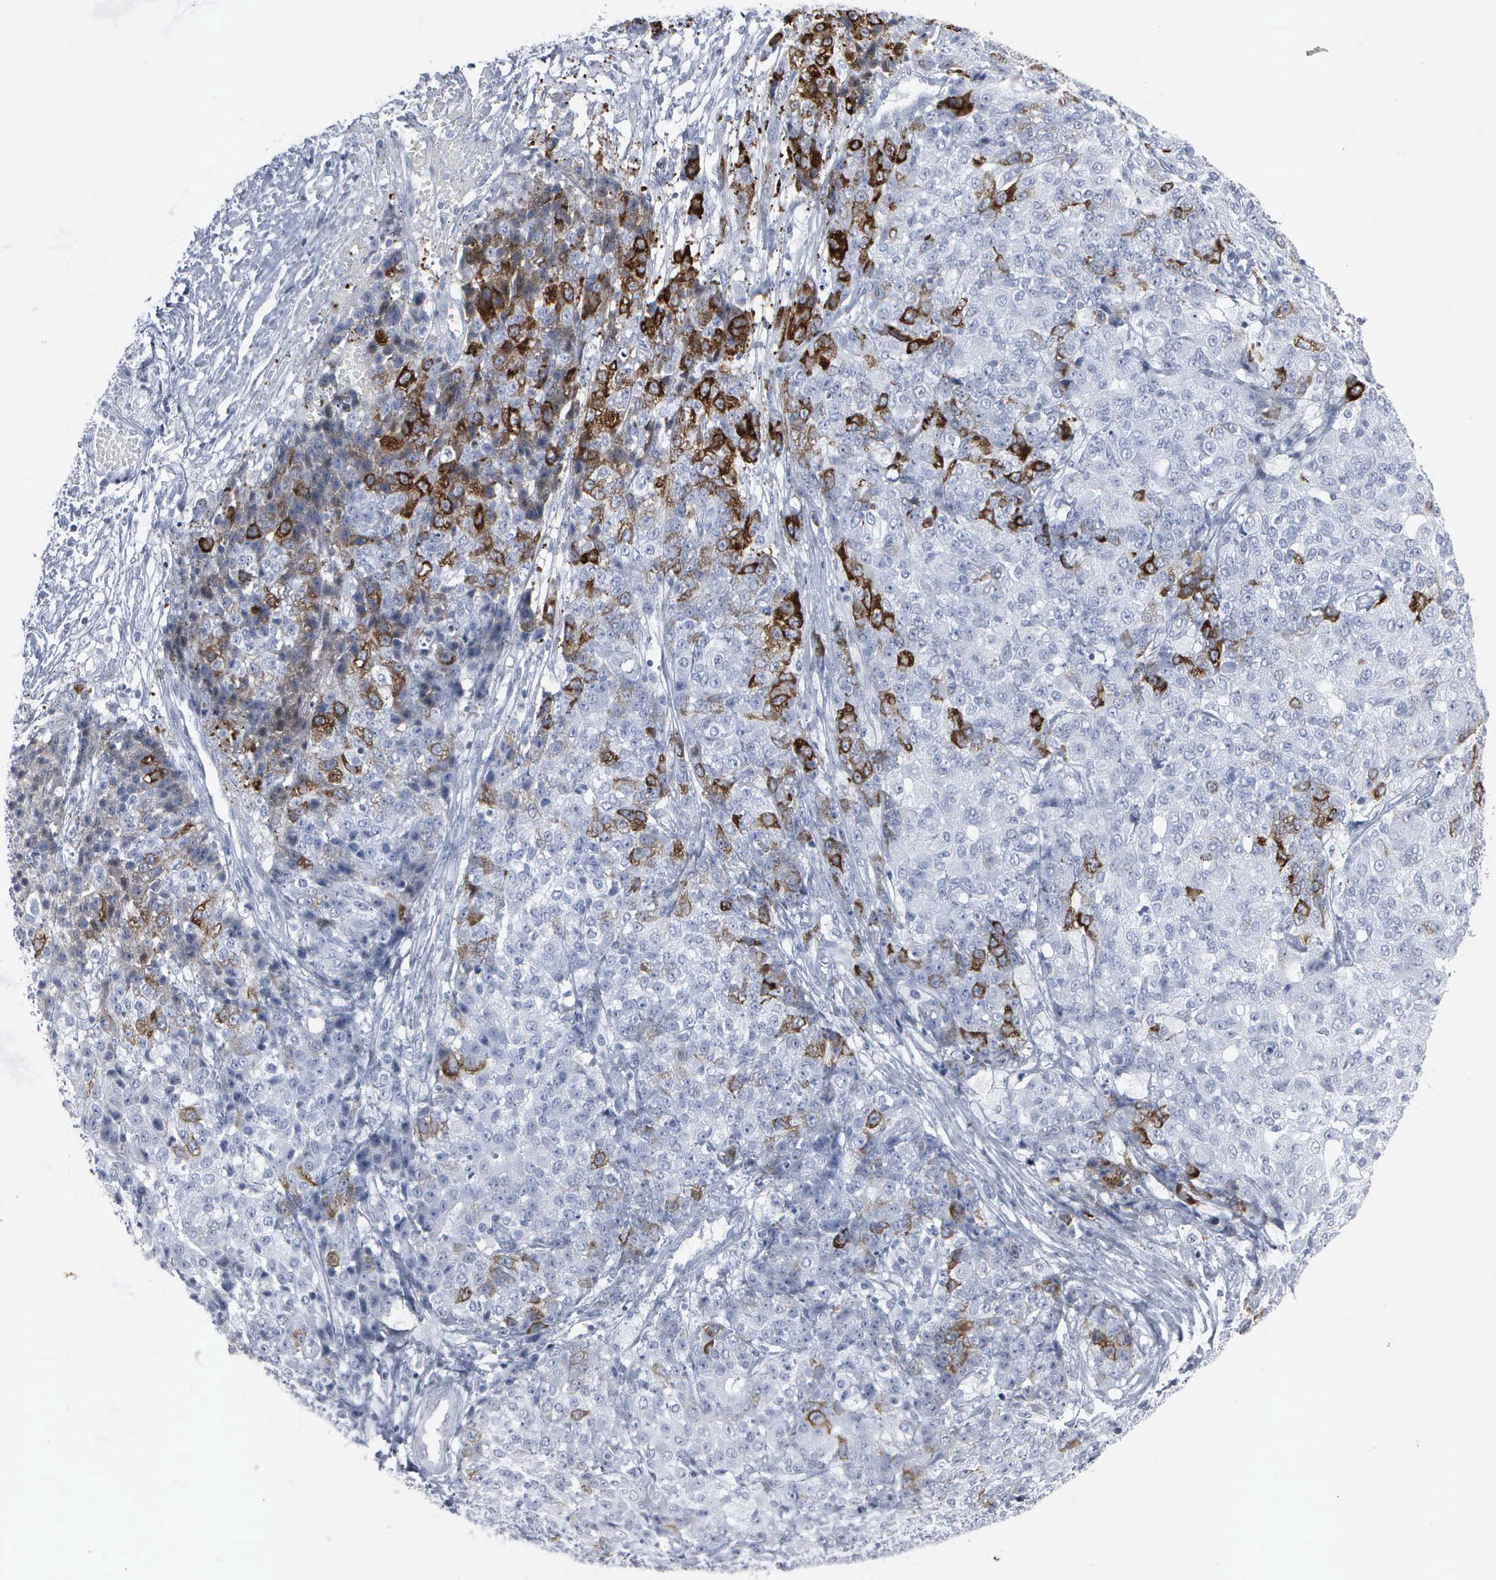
{"staining": {"intensity": "strong", "quantity": "<25%", "location": "cytoplasmic/membranous"}, "tissue": "ovarian cancer", "cell_type": "Tumor cells", "image_type": "cancer", "snomed": [{"axis": "morphology", "description": "Carcinoma, endometroid"}, {"axis": "topography", "description": "Ovary"}], "caption": "A micrograph showing strong cytoplasmic/membranous positivity in approximately <25% of tumor cells in ovarian cancer (endometroid carcinoma), as visualized by brown immunohistochemical staining.", "gene": "CCNB1", "patient": {"sex": "female", "age": 42}}